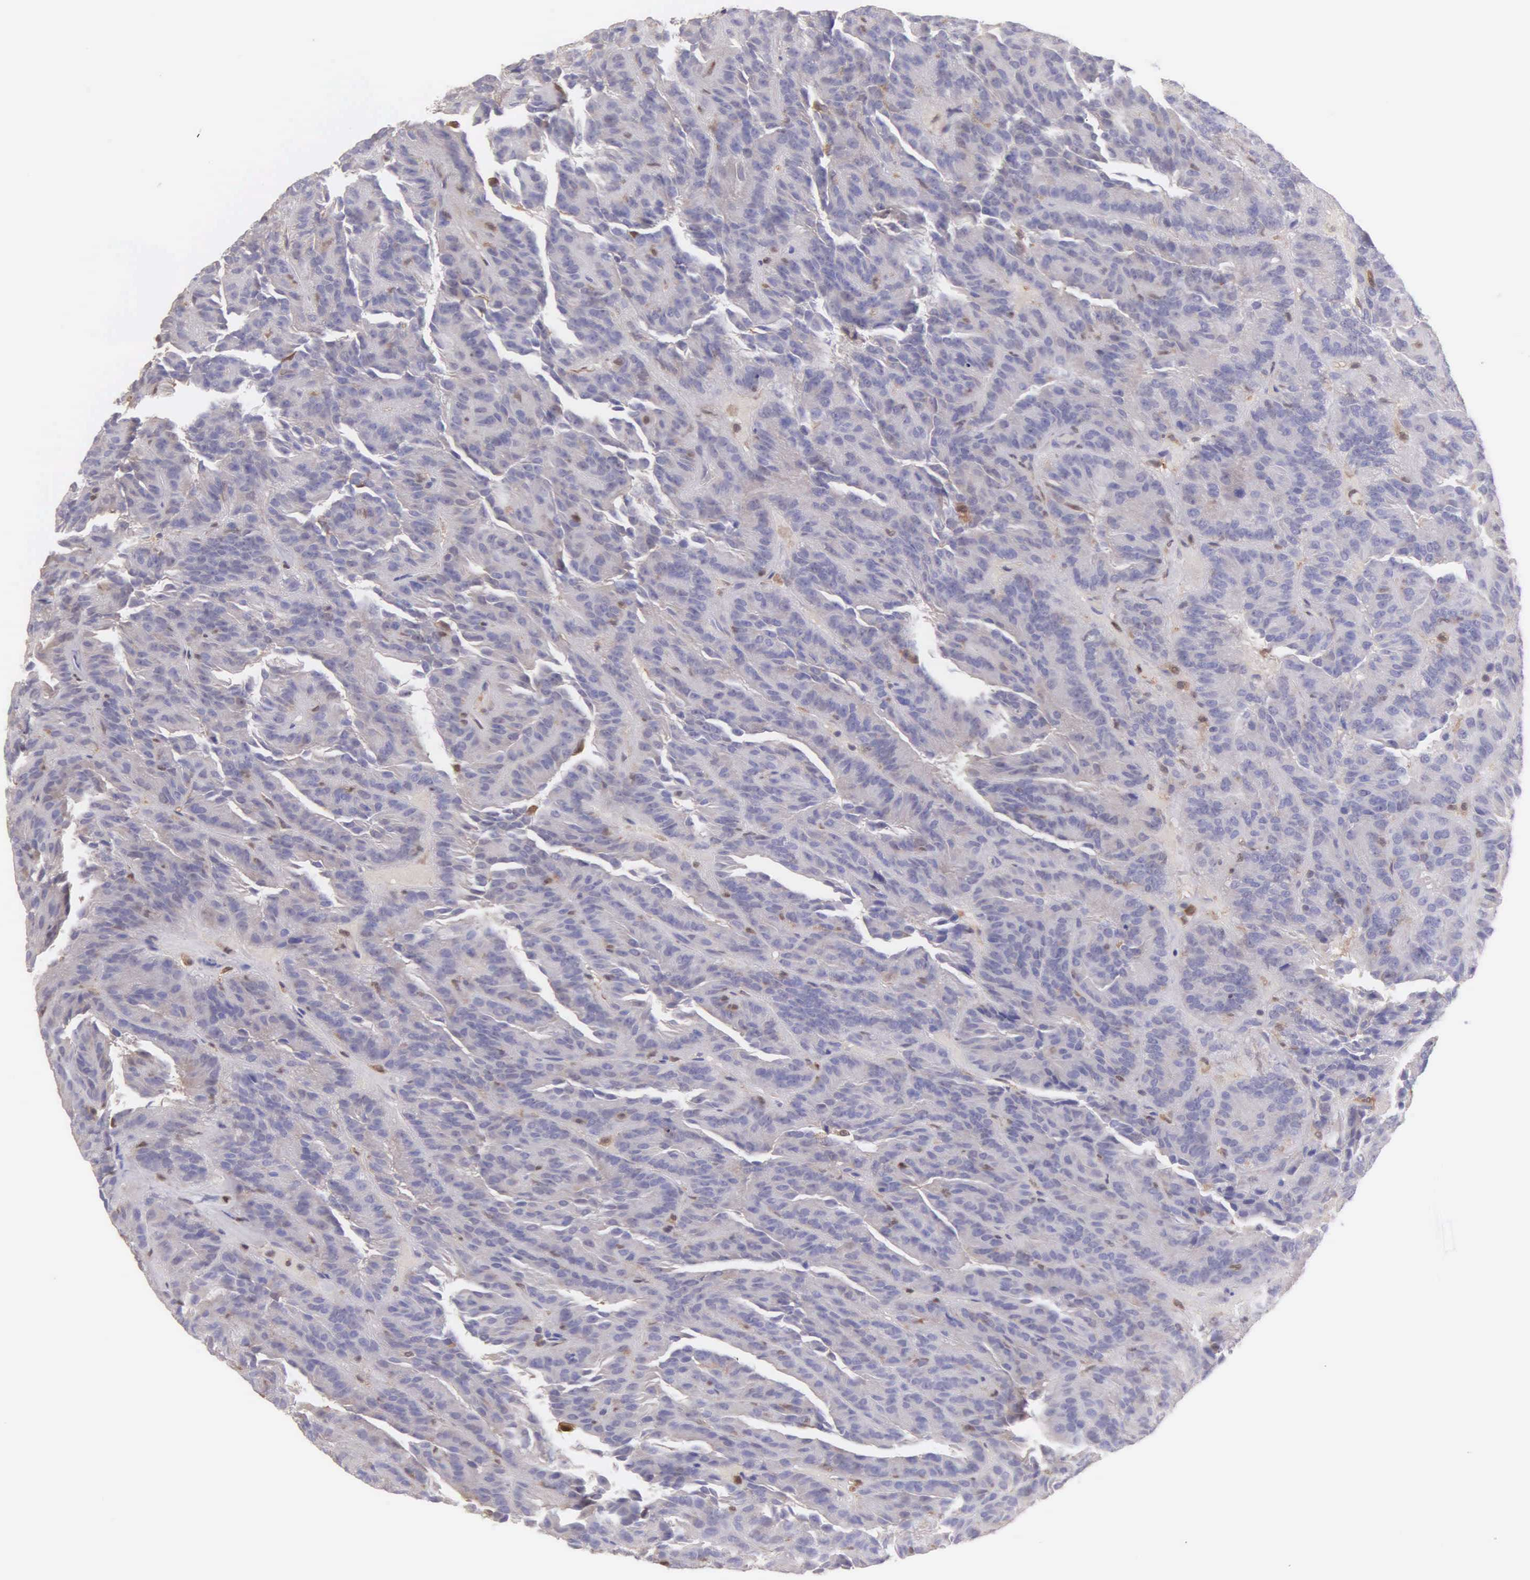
{"staining": {"intensity": "negative", "quantity": "none", "location": "none"}, "tissue": "renal cancer", "cell_type": "Tumor cells", "image_type": "cancer", "snomed": [{"axis": "morphology", "description": "Adenocarcinoma, NOS"}, {"axis": "topography", "description": "Kidney"}], "caption": "DAB immunohistochemical staining of human adenocarcinoma (renal) displays no significant positivity in tumor cells.", "gene": "BID", "patient": {"sex": "male", "age": 46}}